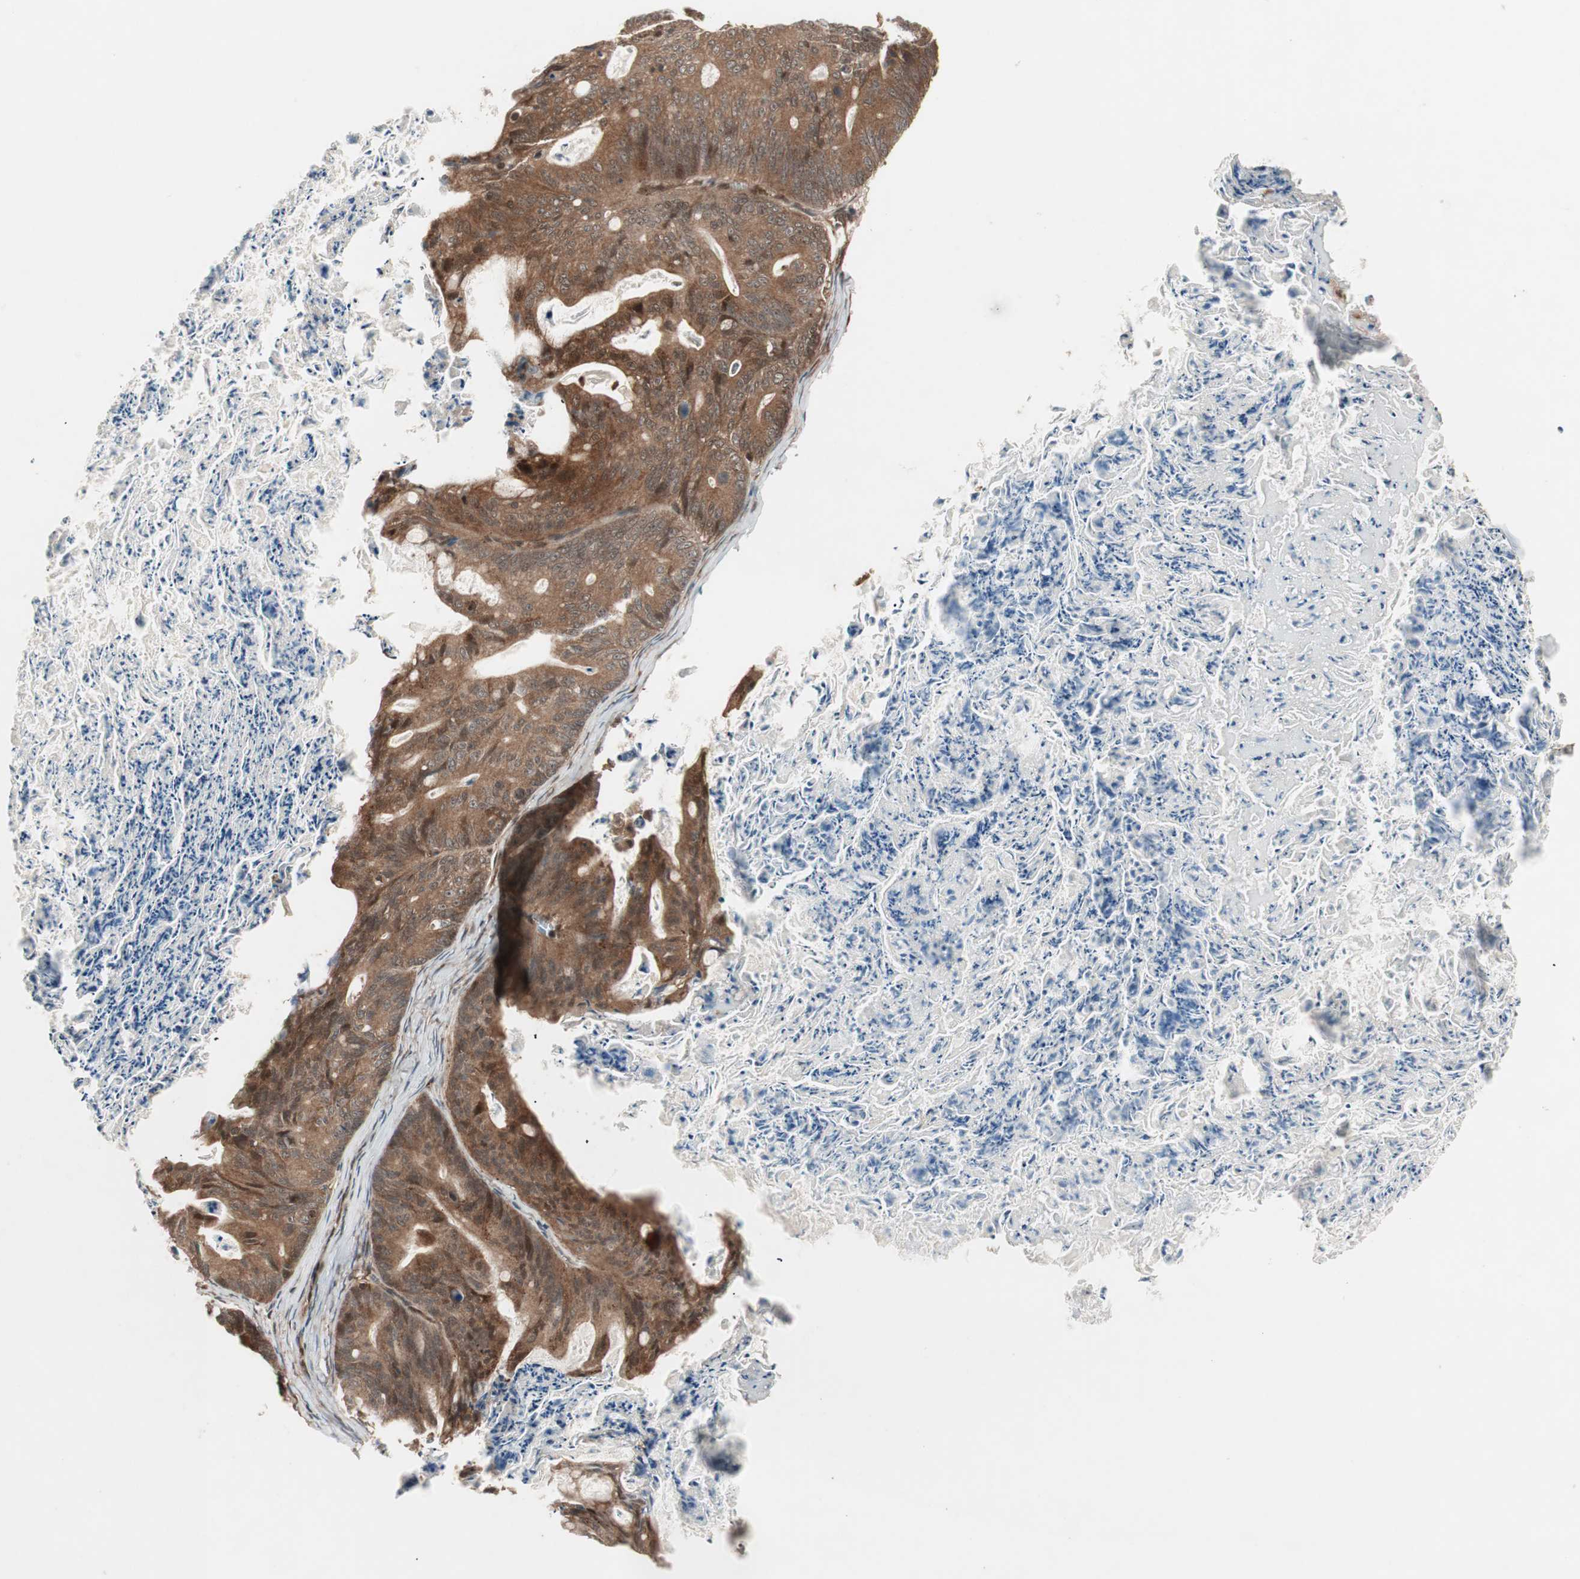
{"staining": {"intensity": "moderate", "quantity": ">75%", "location": "cytoplasmic/membranous"}, "tissue": "ovarian cancer", "cell_type": "Tumor cells", "image_type": "cancer", "snomed": [{"axis": "morphology", "description": "Cystadenocarcinoma, mucinous, NOS"}, {"axis": "topography", "description": "Ovary"}], "caption": "Immunohistochemical staining of human ovarian cancer (mucinous cystadenocarcinoma) shows medium levels of moderate cytoplasmic/membranous expression in approximately >75% of tumor cells. Ihc stains the protein in brown and the nuclei are stained blue.", "gene": "PRKG2", "patient": {"sex": "female", "age": 36}}